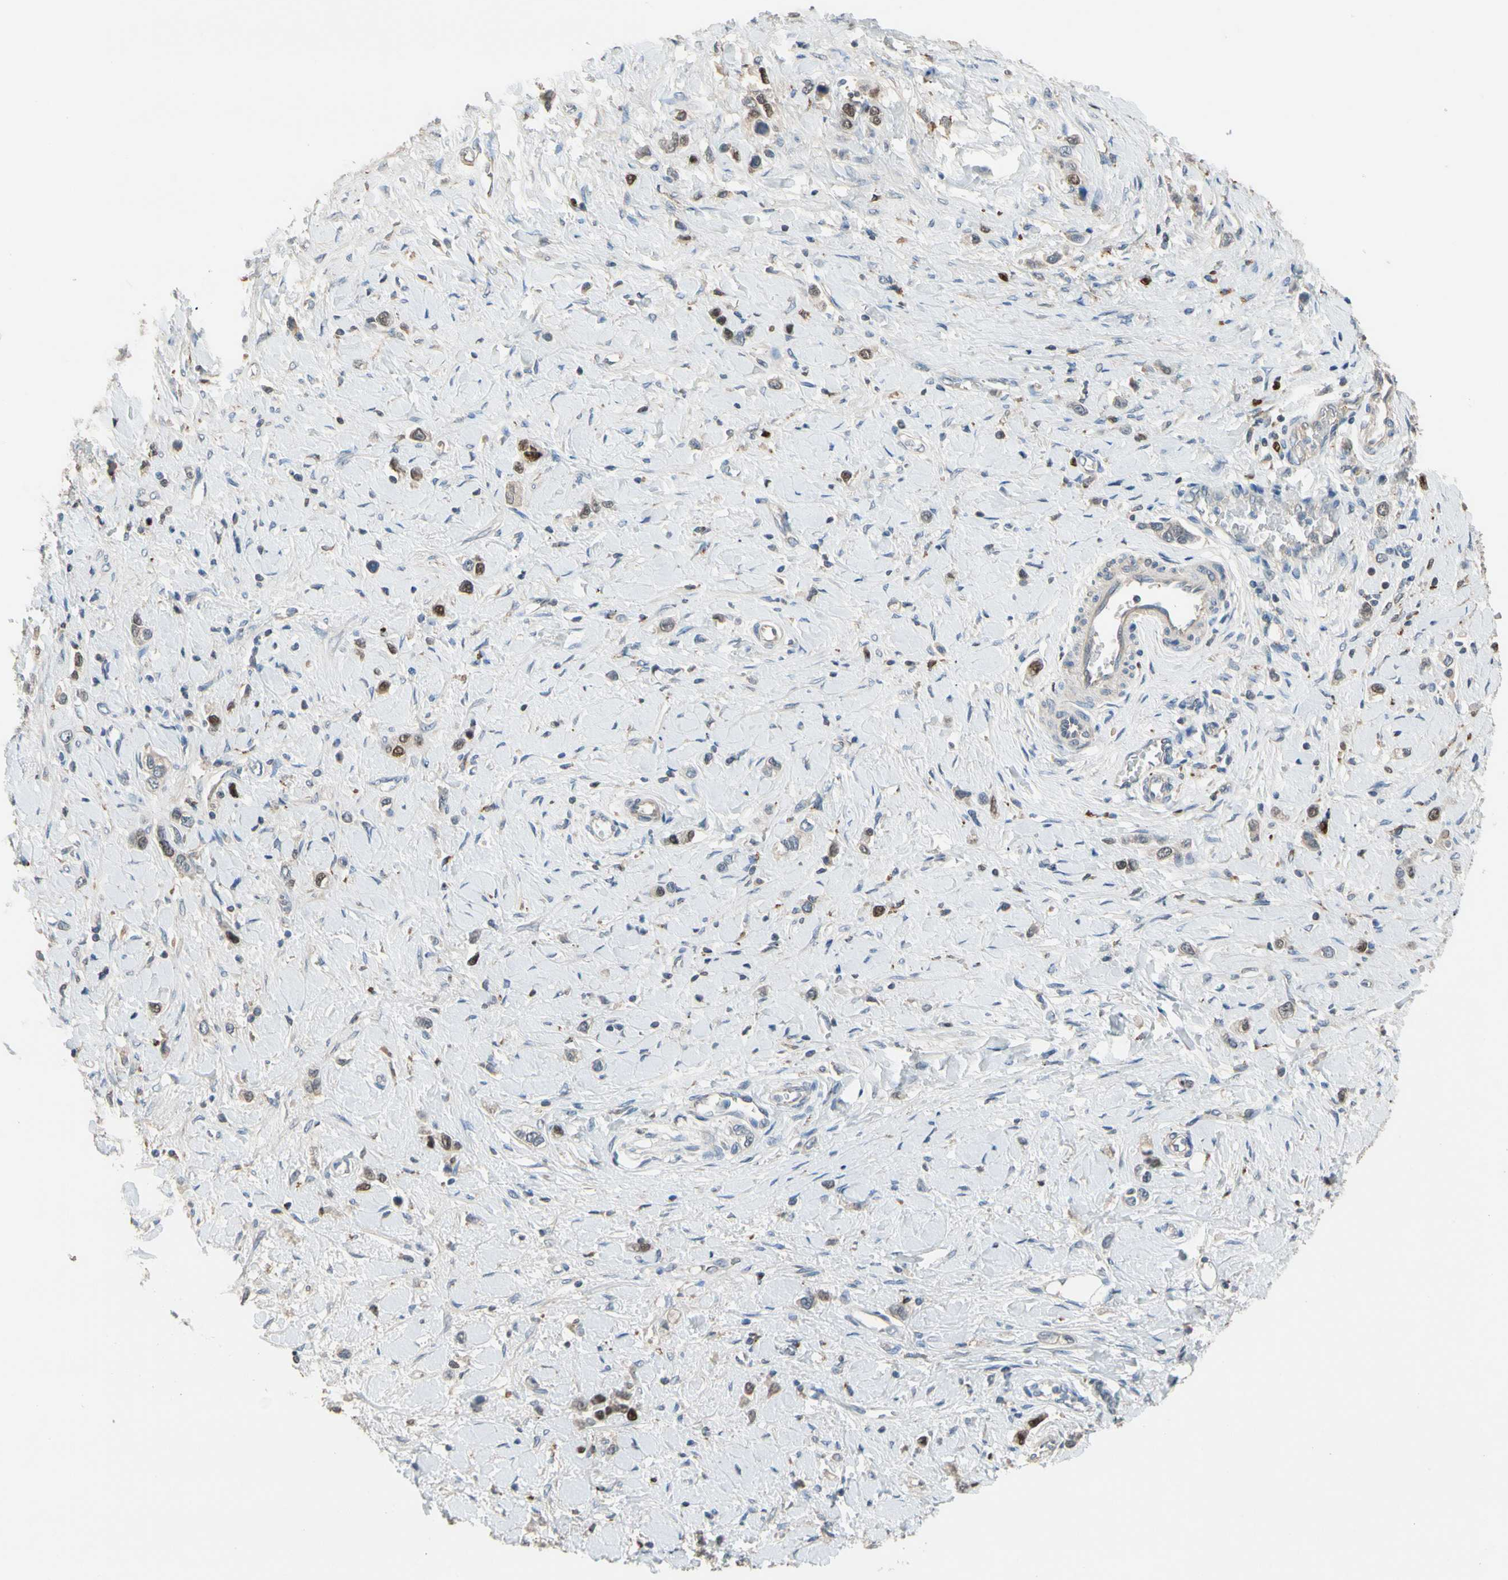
{"staining": {"intensity": "moderate", "quantity": "<25%", "location": "nuclear"}, "tissue": "stomach cancer", "cell_type": "Tumor cells", "image_type": "cancer", "snomed": [{"axis": "morphology", "description": "Normal tissue, NOS"}, {"axis": "morphology", "description": "Adenocarcinoma, NOS"}, {"axis": "topography", "description": "Stomach, upper"}, {"axis": "topography", "description": "Stomach"}], "caption": "Immunohistochemical staining of adenocarcinoma (stomach) reveals moderate nuclear protein positivity in about <25% of tumor cells. The staining is performed using DAB brown chromogen to label protein expression. The nuclei are counter-stained blue using hematoxylin.", "gene": "ZKSCAN4", "patient": {"sex": "female", "age": 65}}